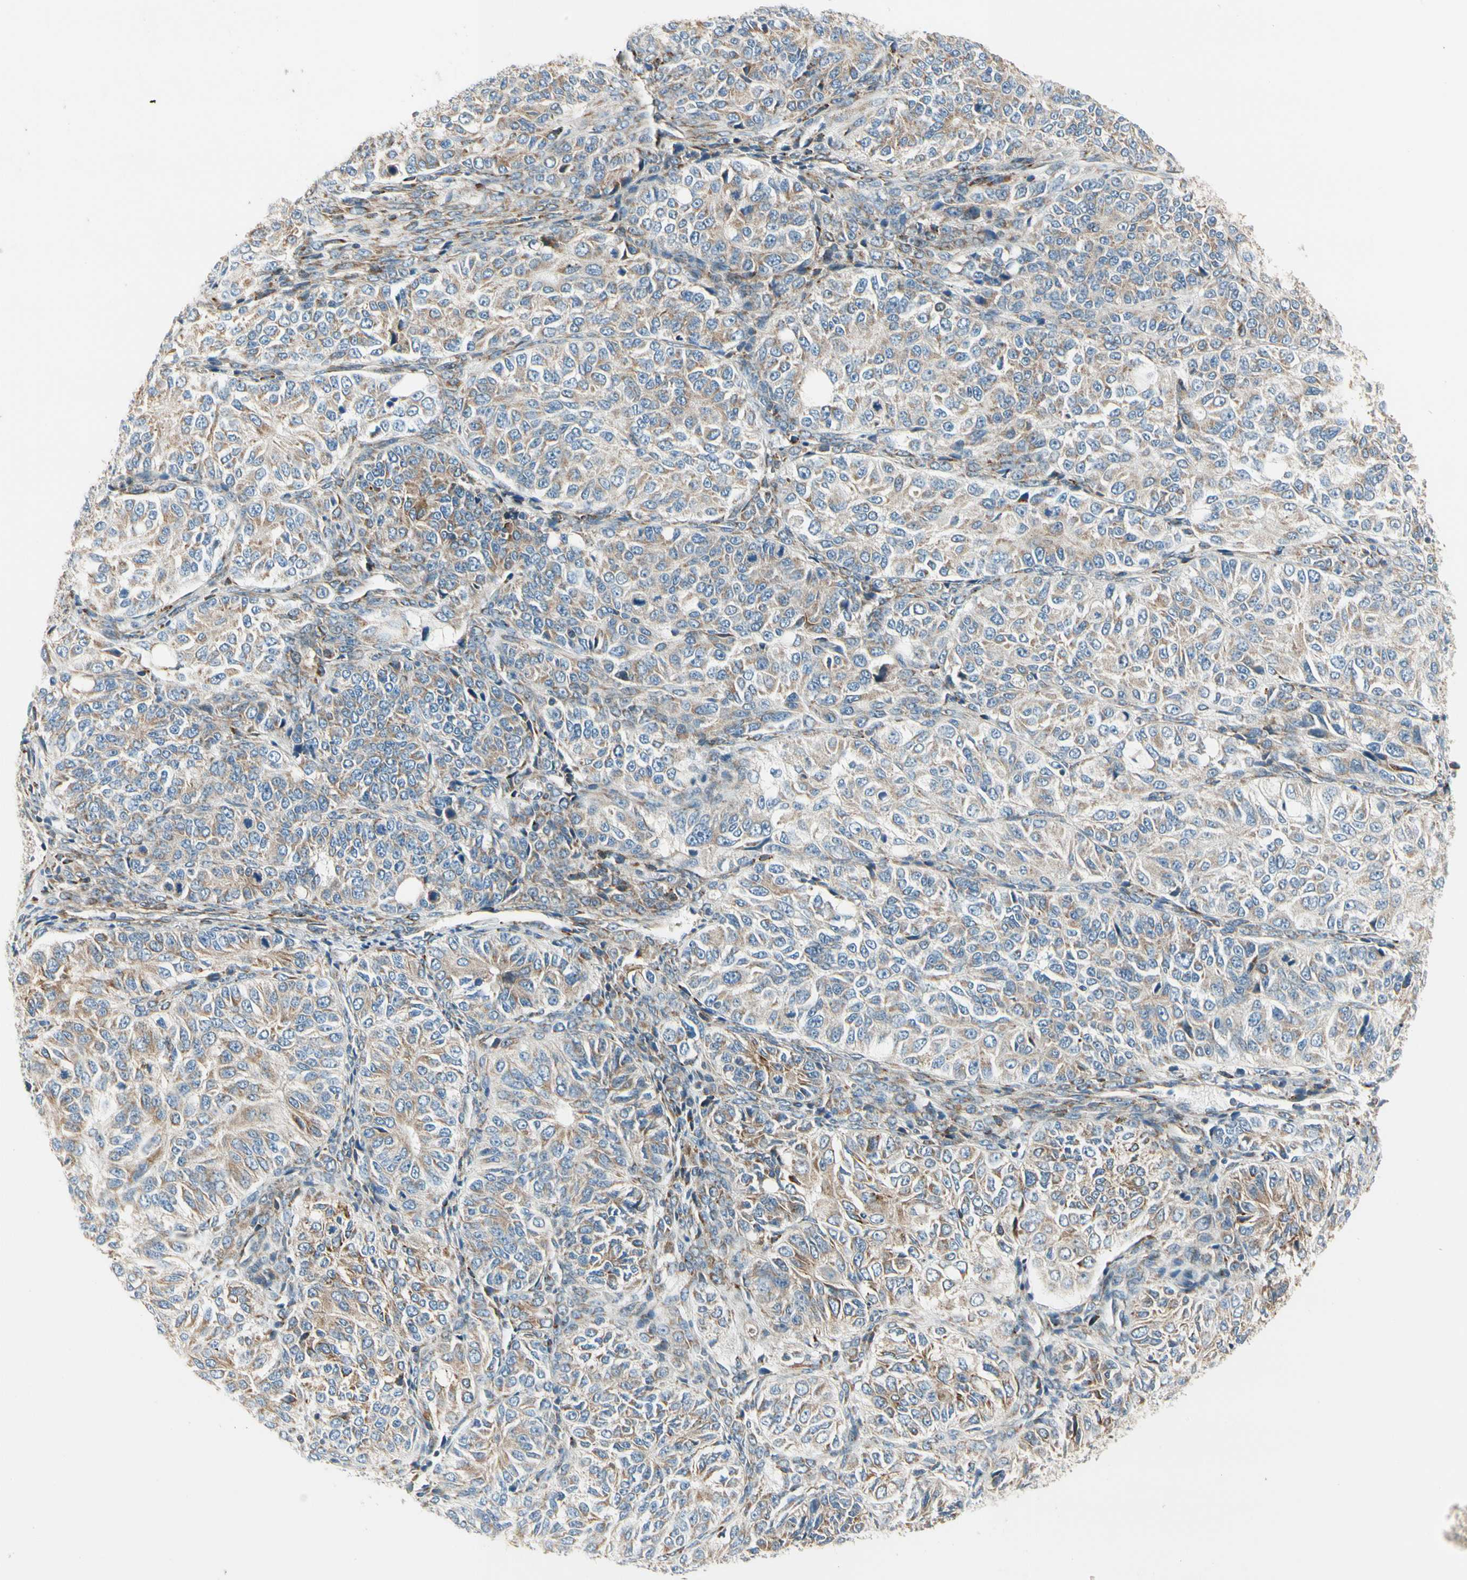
{"staining": {"intensity": "weak", "quantity": ">75%", "location": "cytoplasmic/membranous"}, "tissue": "ovarian cancer", "cell_type": "Tumor cells", "image_type": "cancer", "snomed": [{"axis": "morphology", "description": "Carcinoma, endometroid"}, {"axis": "topography", "description": "Ovary"}], "caption": "Ovarian endometroid carcinoma stained with IHC demonstrates weak cytoplasmic/membranous positivity in approximately >75% of tumor cells. Nuclei are stained in blue.", "gene": "MRPL9", "patient": {"sex": "female", "age": 51}}